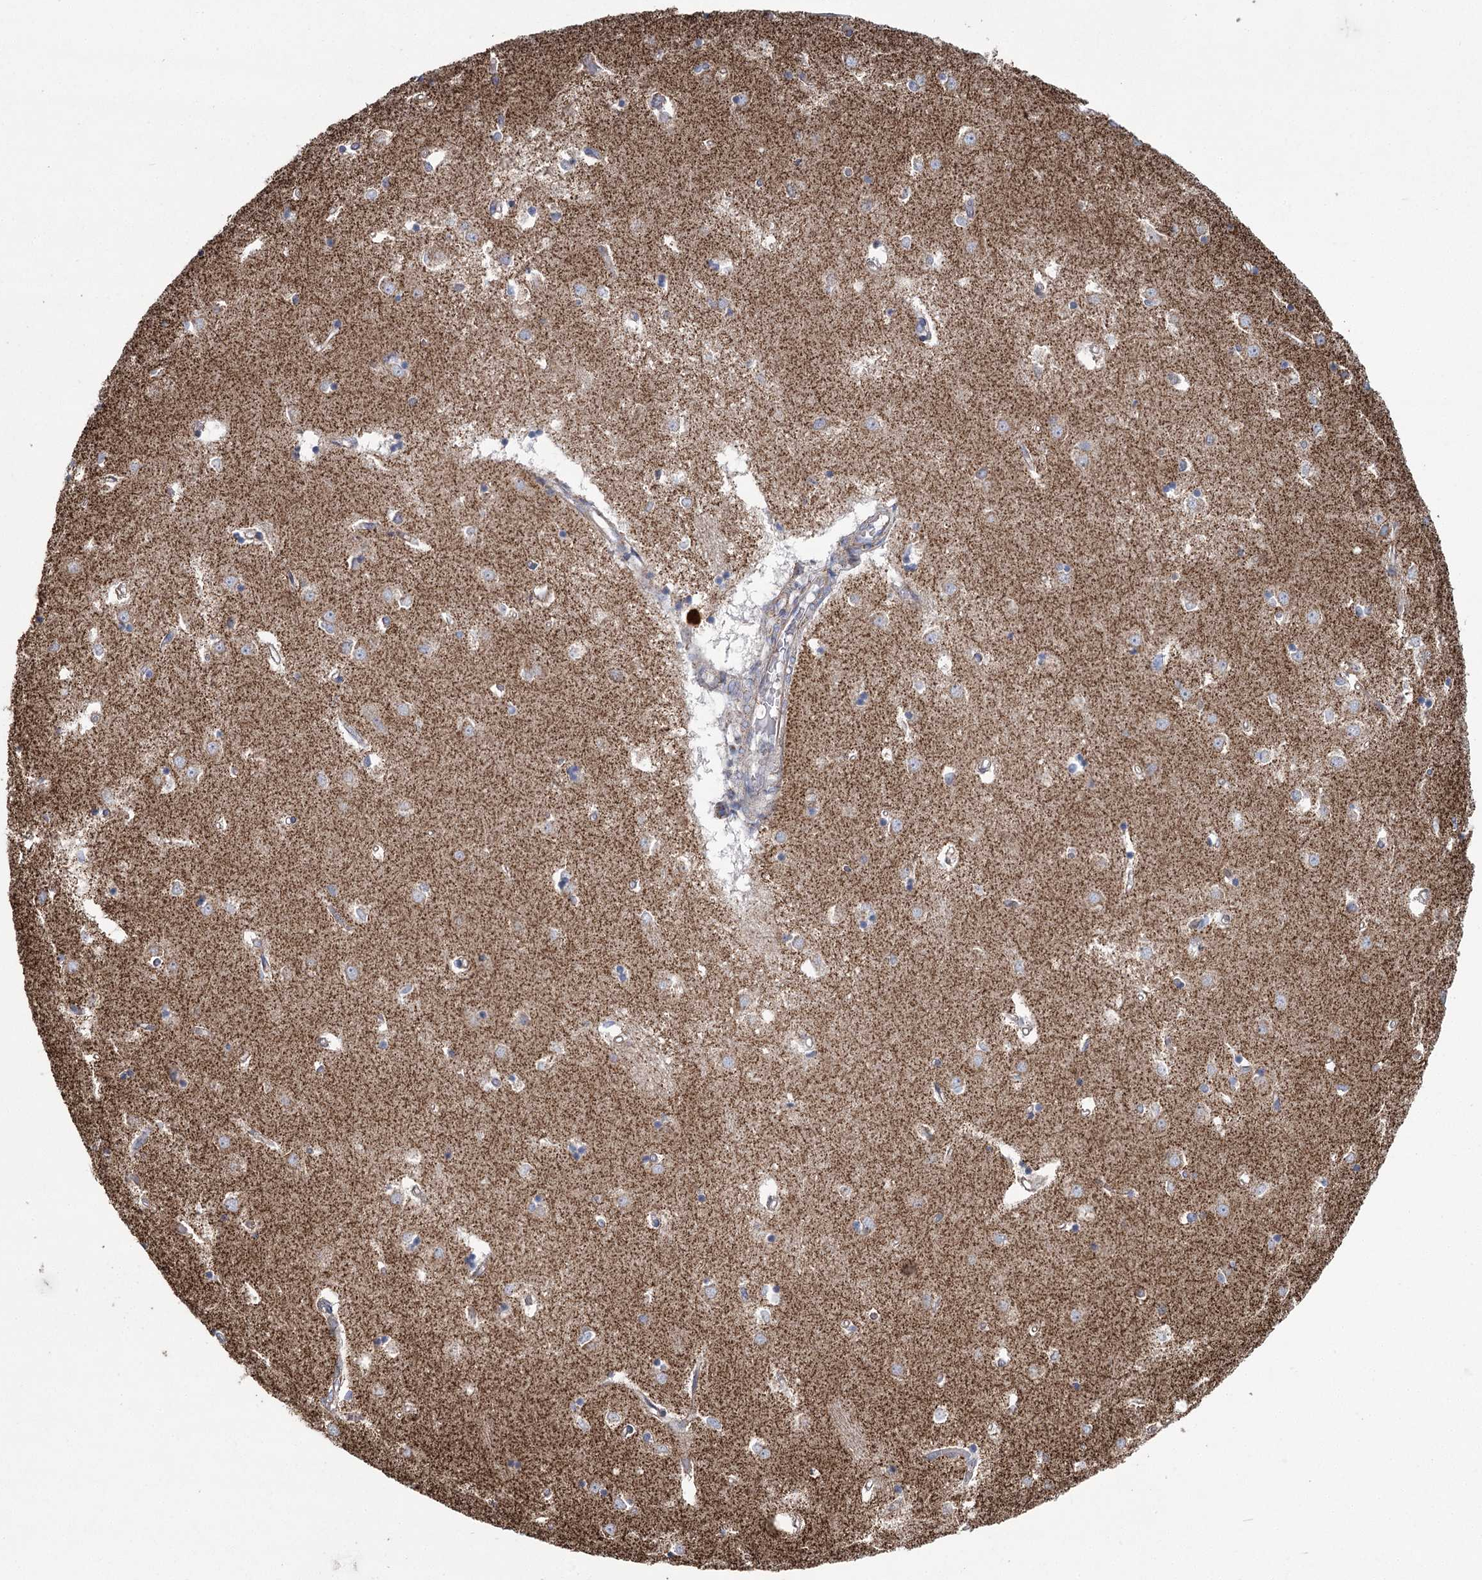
{"staining": {"intensity": "moderate", "quantity": "<25%", "location": "cytoplasmic/membranous"}, "tissue": "caudate", "cell_type": "Glial cells", "image_type": "normal", "snomed": [{"axis": "morphology", "description": "Normal tissue, NOS"}, {"axis": "topography", "description": "Lateral ventricle wall"}], "caption": "Approximately <25% of glial cells in unremarkable human caudate display moderate cytoplasmic/membranous protein expression as visualized by brown immunohistochemical staining.", "gene": "RANBP3L", "patient": {"sex": "male", "age": 45}}